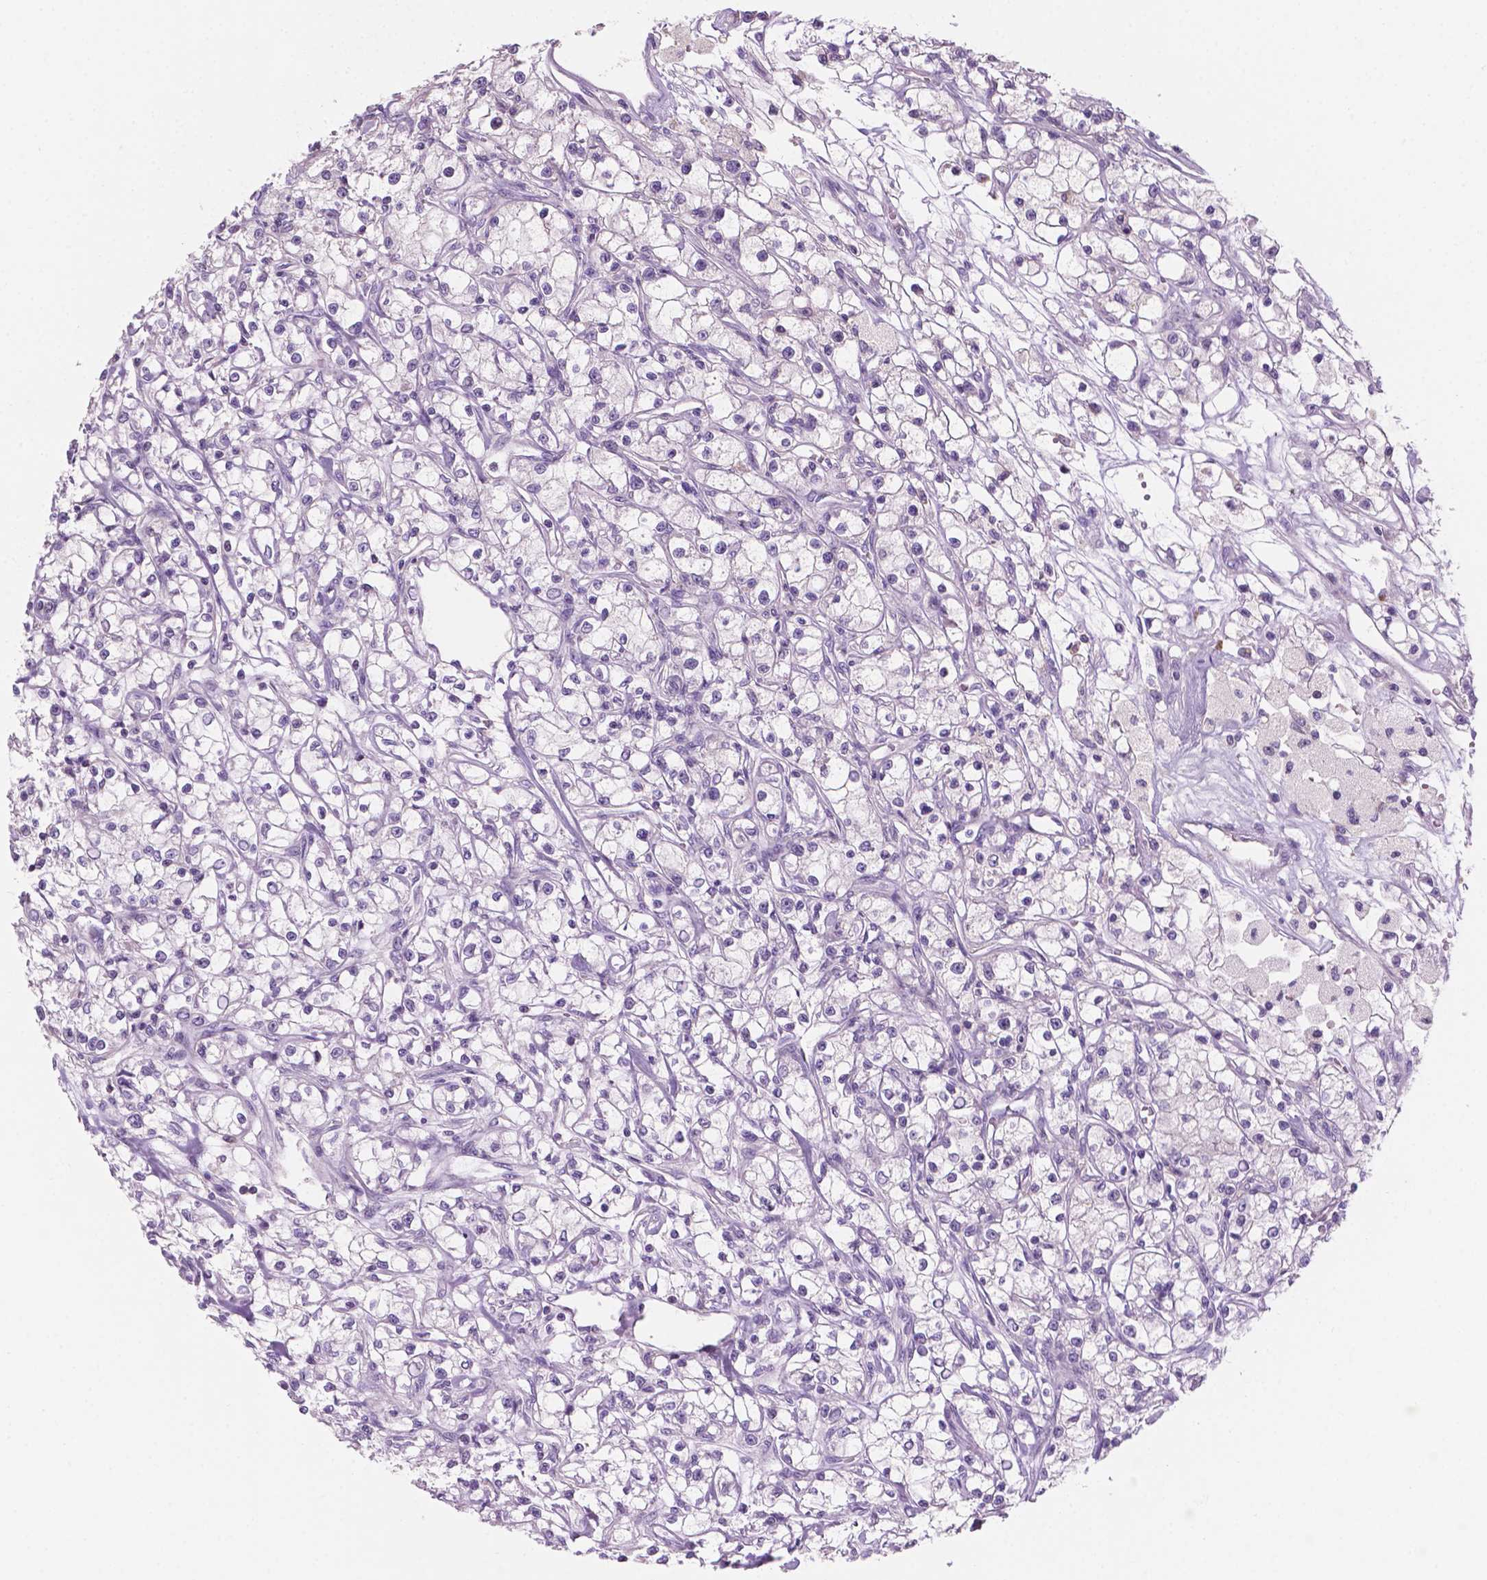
{"staining": {"intensity": "negative", "quantity": "none", "location": "none"}, "tissue": "renal cancer", "cell_type": "Tumor cells", "image_type": "cancer", "snomed": [{"axis": "morphology", "description": "Adenocarcinoma, NOS"}, {"axis": "topography", "description": "Kidney"}], "caption": "Histopathology image shows no protein positivity in tumor cells of renal cancer (adenocarcinoma) tissue.", "gene": "SBSN", "patient": {"sex": "female", "age": 59}}